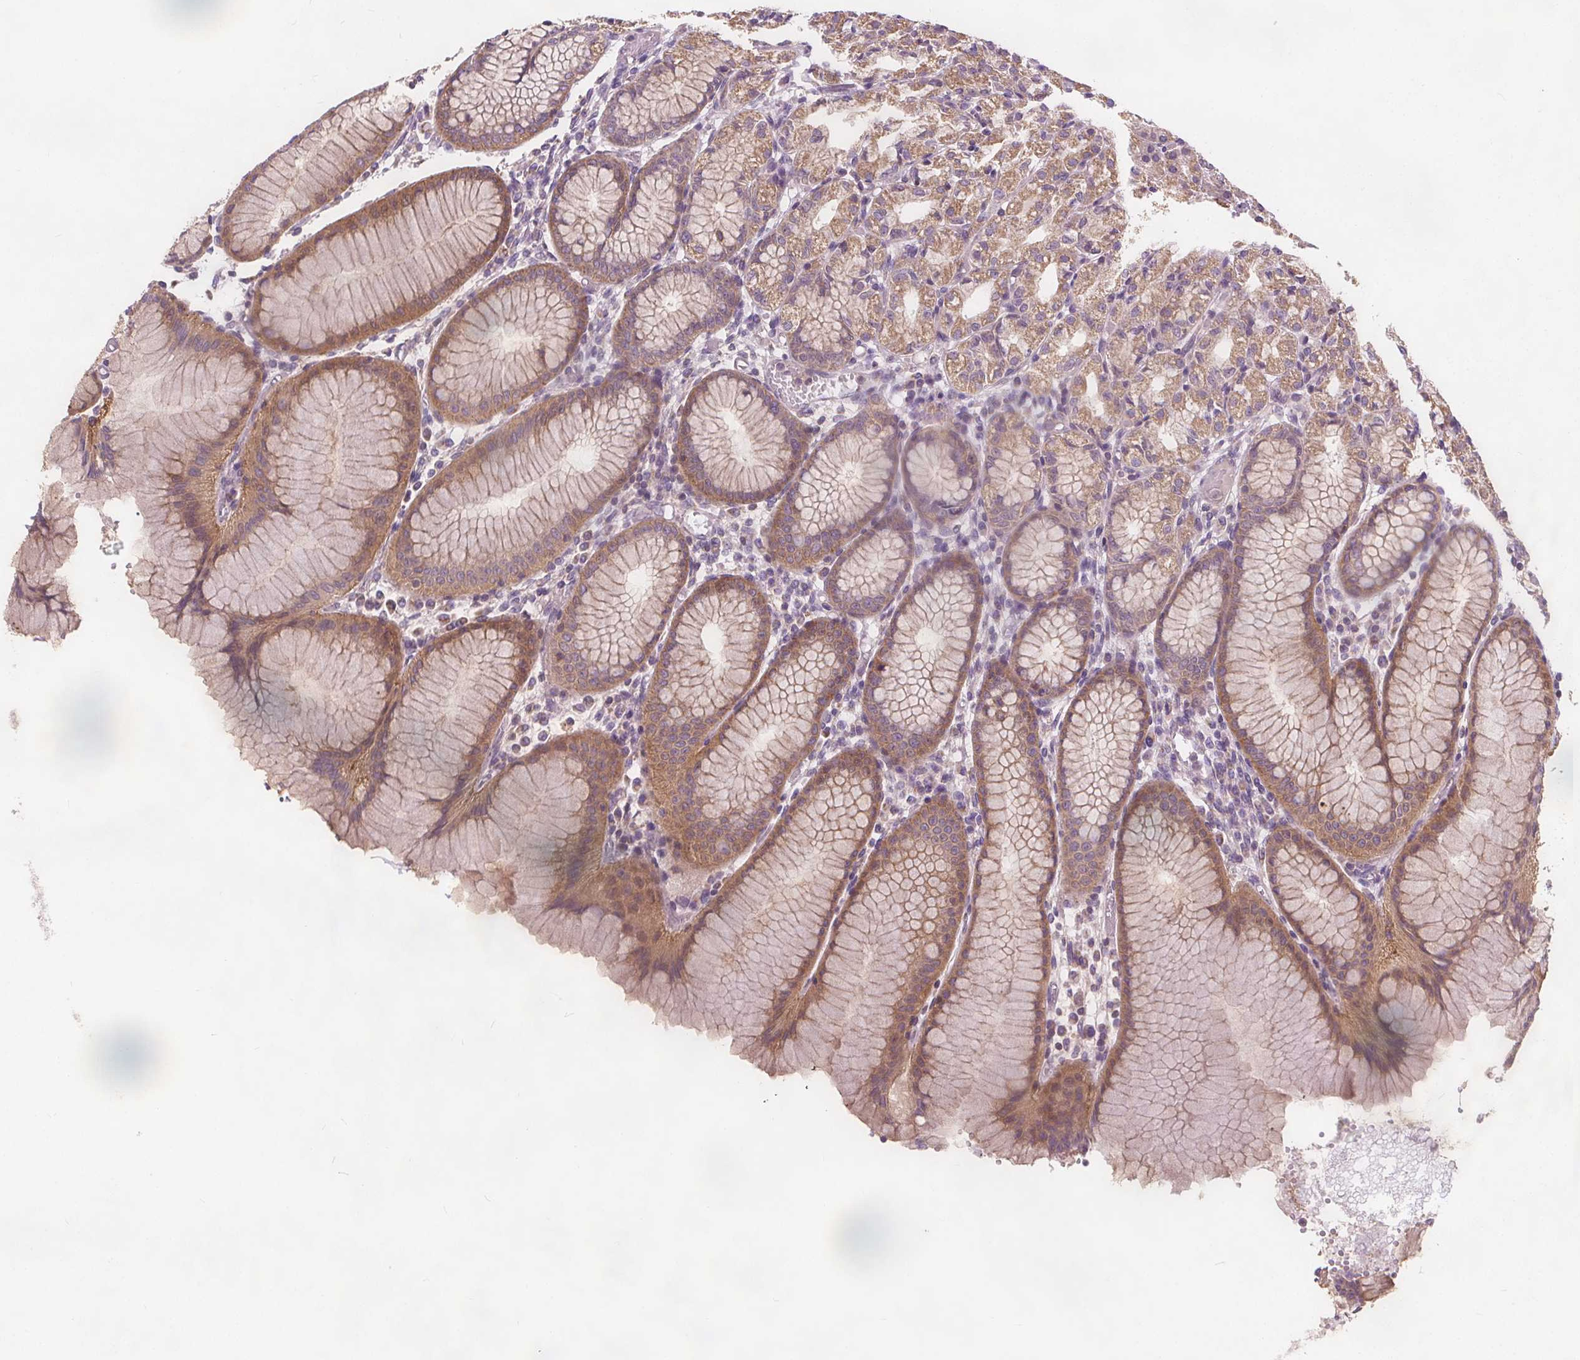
{"staining": {"intensity": "moderate", "quantity": ">75%", "location": "cytoplasmic/membranous"}, "tissue": "stomach", "cell_type": "Glandular cells", "image_type": "normal", "snomed": [{"axis": "morphology", "description": "Normal tissue, NOS"}, {"axis": "topography", "description": "Stomach"}], "caption": "An immunohistochemistry (IHC) micrograph of unremarkable tissue is shown. Protein staining in brown labels moderate cytoplasmic/membranous positivity in stomach within glandular cells.", "gene": "RAB20", "patient": {"sex": "female", "age": 57}}